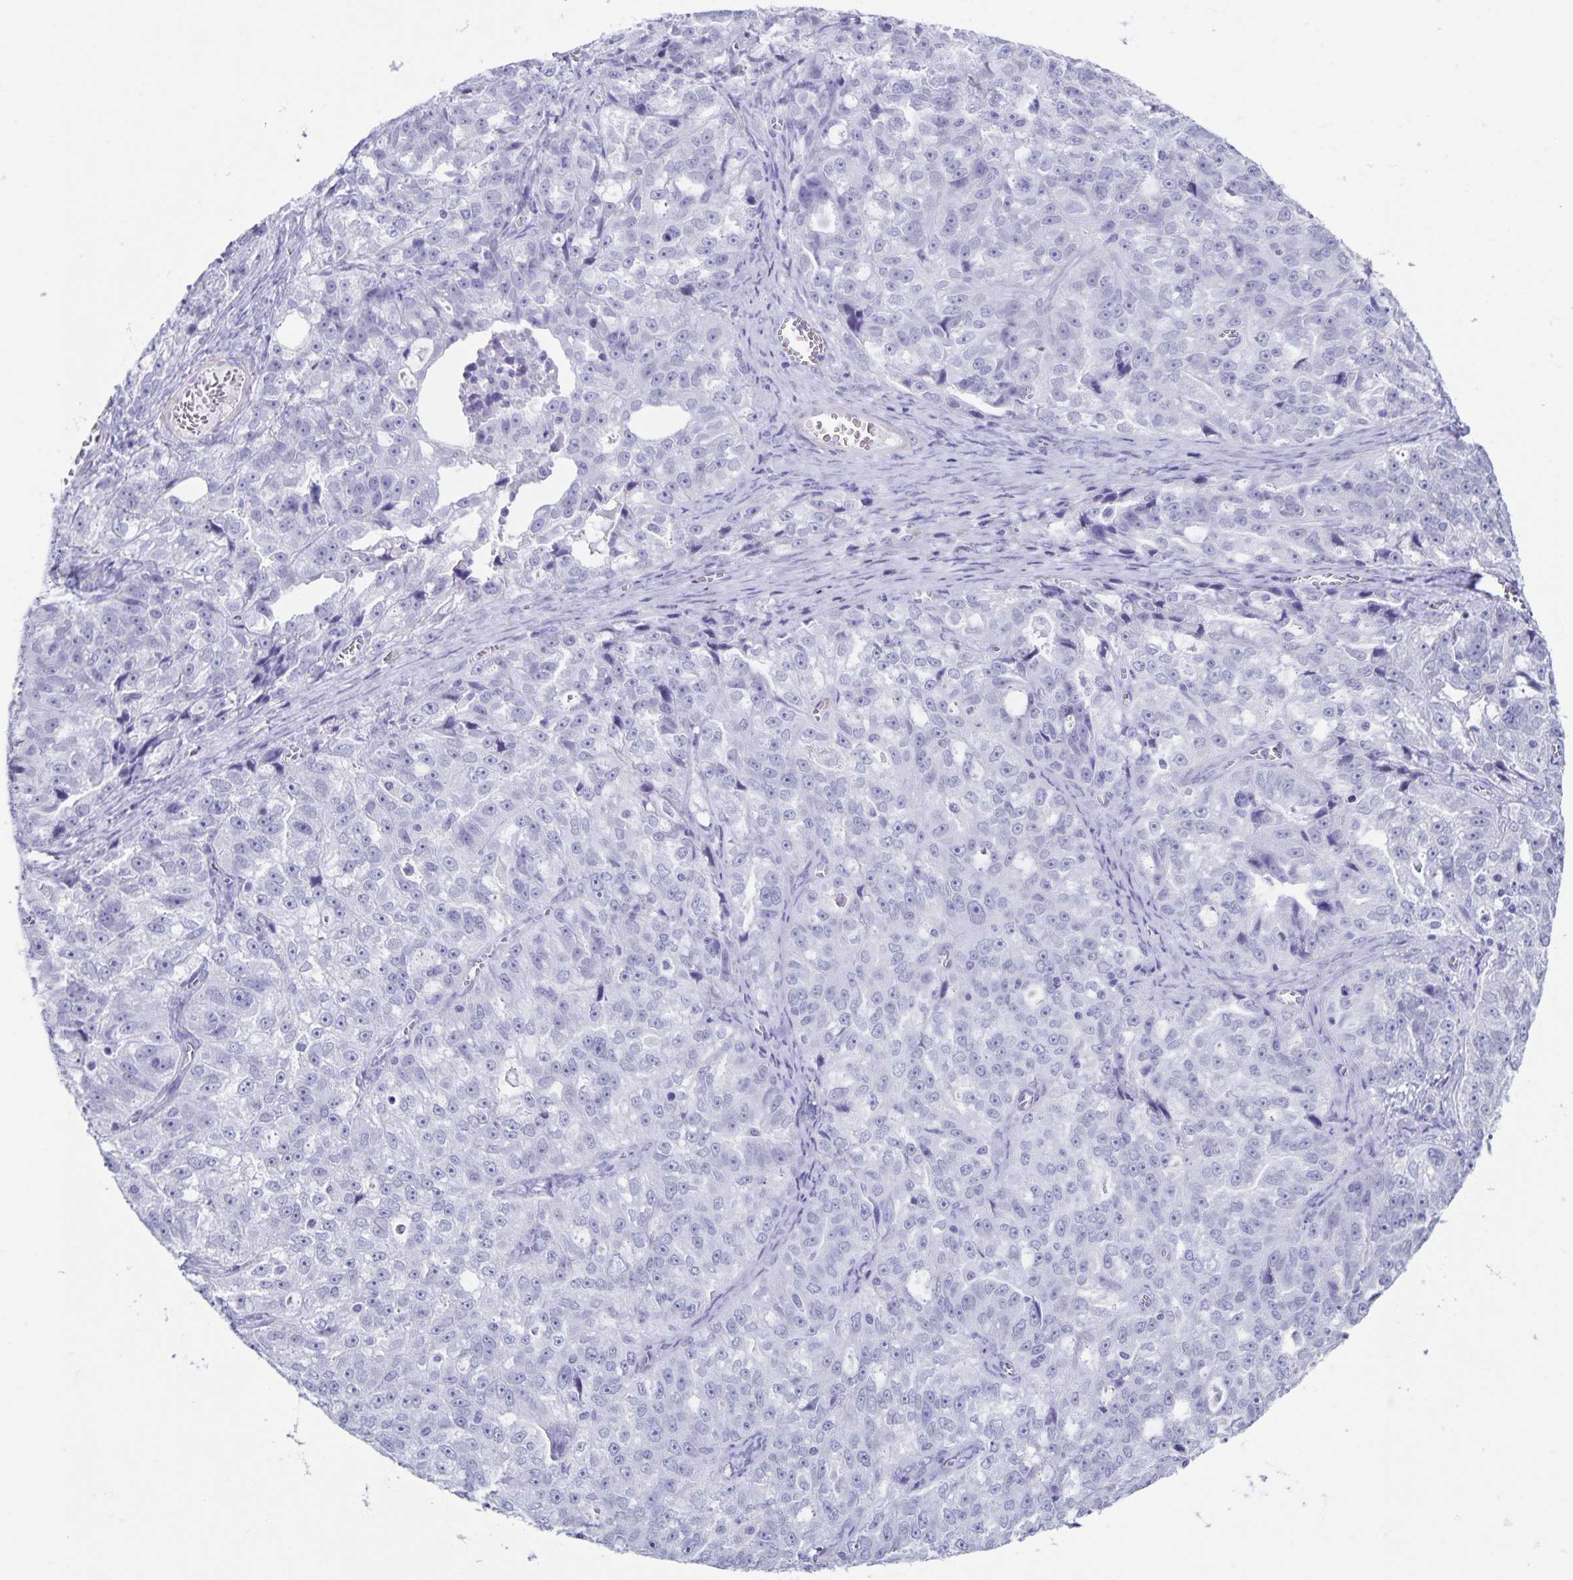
{"staining": {"intensity": "negative", "quantity": "none", "location": "none"}, "tissue": "ovarian cancer", "cell_type": "Tumor cells", "image_type": "cancer", "snomed": [{"axis": "morphology", "description": "Cystadenocarcinoma, serous, NOS"}, {"axis": "topography", "description": "Ovary"}], "caption": "This is an immunohistochemistry (IHC) photomicrograph of human ovarian cancer. There is no staining in tumor cells.", "gene": "C11orf42", "patient": {"sex": "female", "age": 51}}